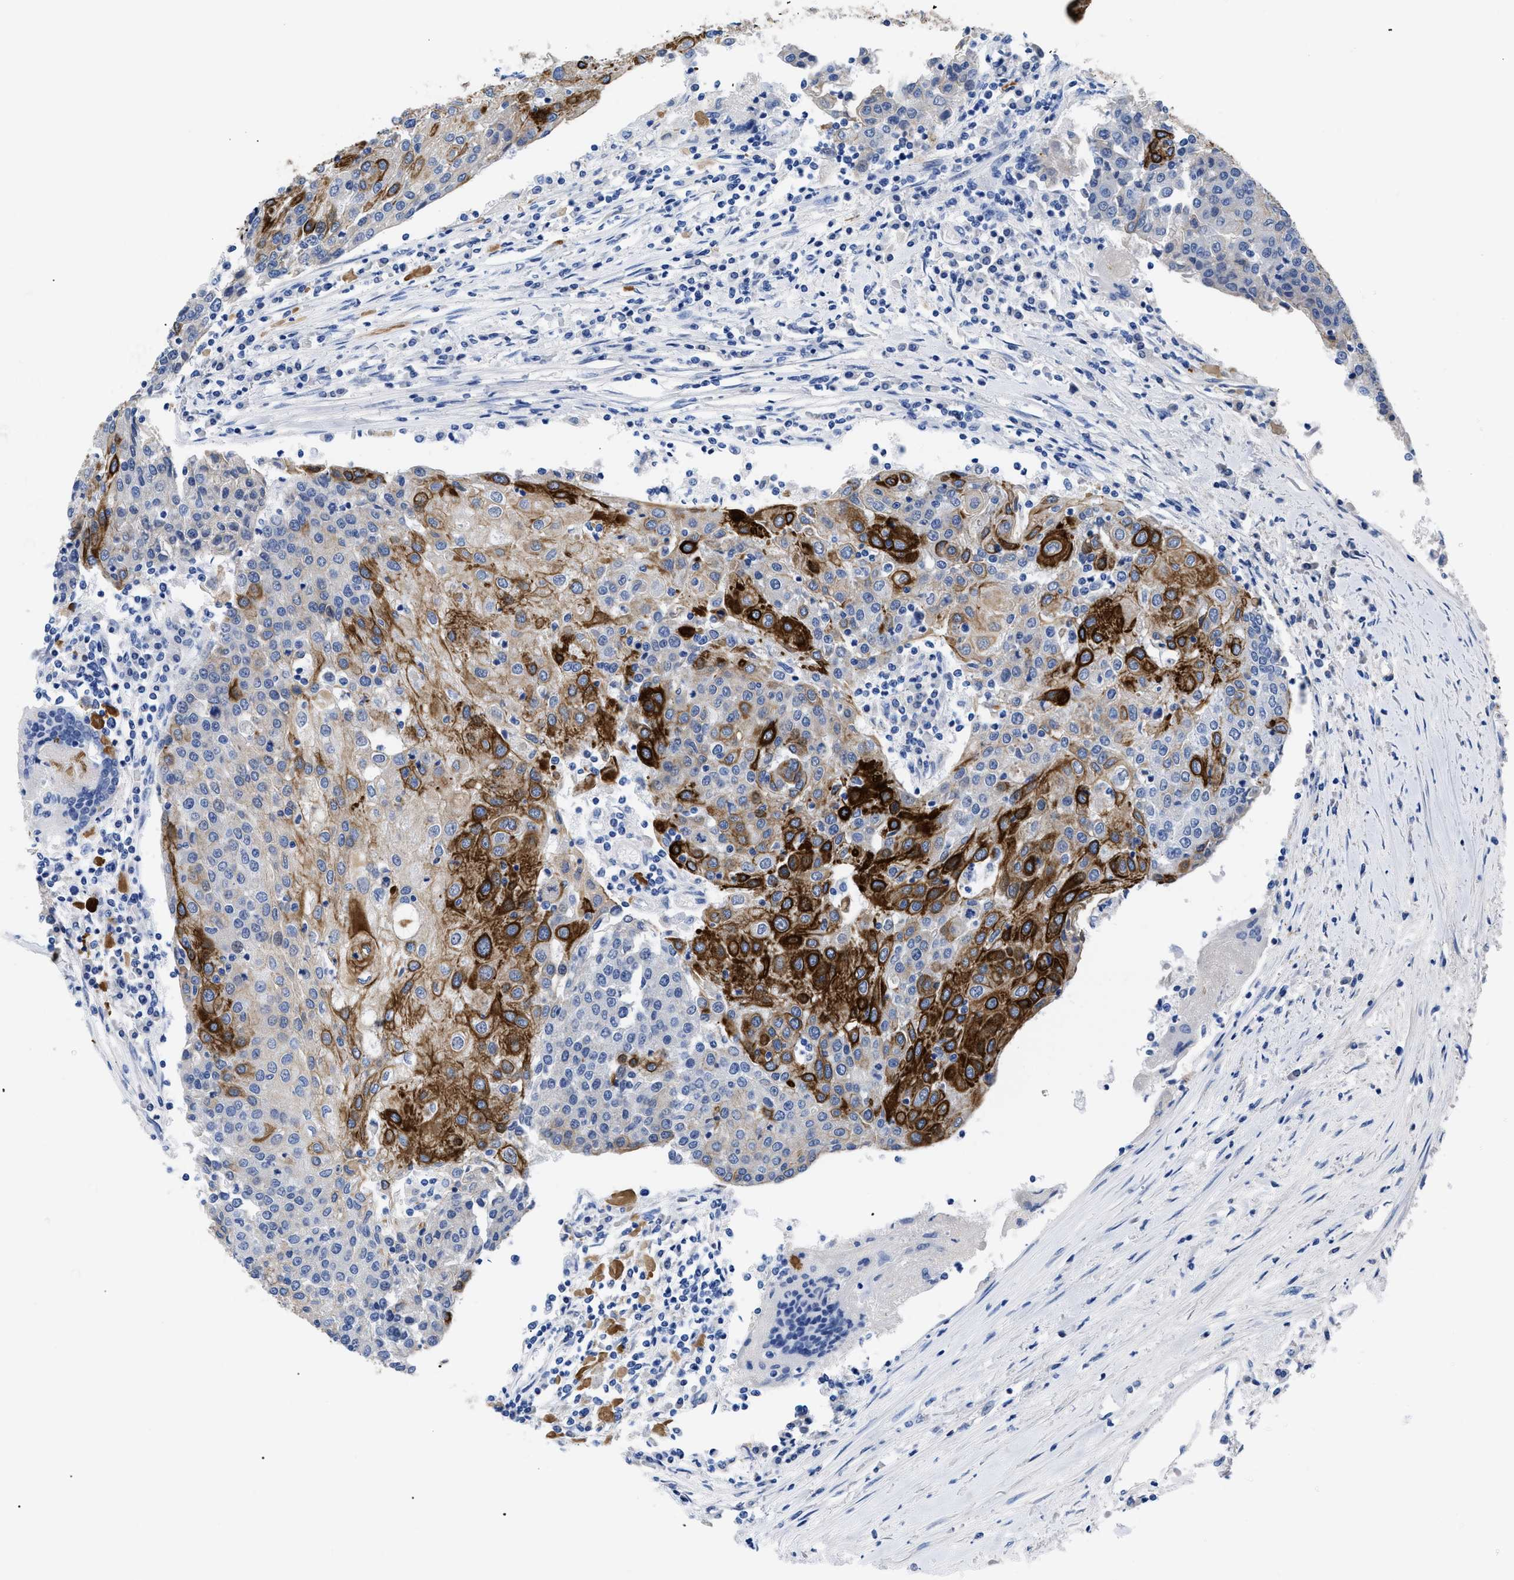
{"staining": {"intensity": "strong", "quantity": "<25%", "location": "cytoplasmic/membranous"}, "tissue": "urothelial cancer", "cell_type": "Tumor cells", "image_type": "cancer", "snomed": [{"axis": "morphology", "description": "Urothelial carcinoma, High grade"}, {"axis": "topography", "description": "Urinary bladder"}], "caption": "The histopathology image shows a brown stain indicating the presence of a protein in the cytoplasmic/membranous of tumor cells in urothelial cancer.", "gene": "TMEM68", "patient": {"sex": "female", "age": 85}}